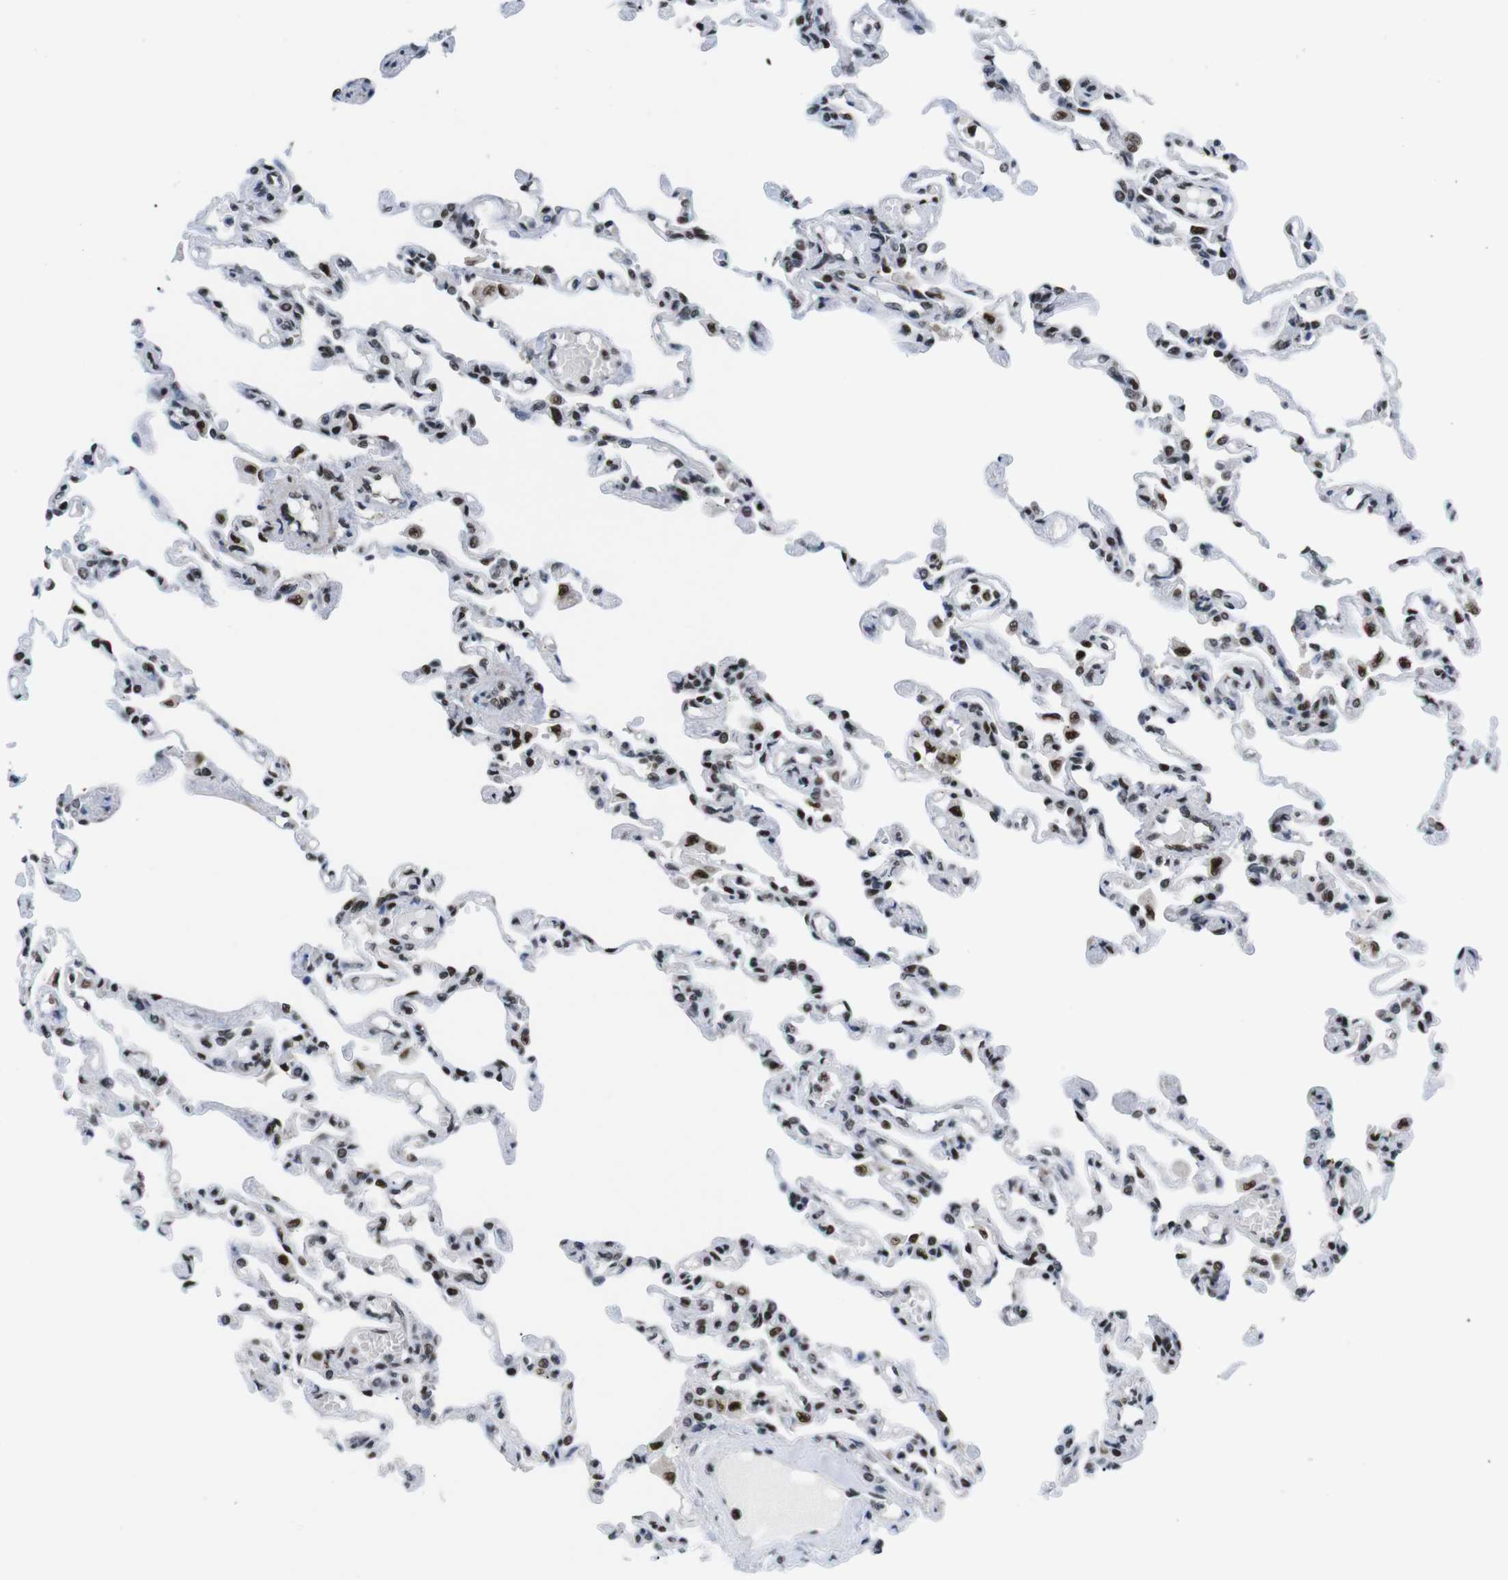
{"staining": {"intensity": "strong", "quantity": "25%-75%", "location": "nuclear"}, "tissue": "lung", "cell_type": "Alveolar cells", "image_type": "normal", "snomed": [{"axis": "morphology", "description": "Normal tissue, NOS"}, {"axis": "topography", "description": "Lung"}], "caption": "Protein expression analysis of benign lung exhibits strong nuclear positivity in approximately 25%-75% of alveolar cells. (Stains: DAB (3,3'-diaminobenzidine) in brown, nuclei in blue, Microscopy: brightfield microscopy at high magnification).", "gene": "PSME3", "patient": {"sex": "male", "age": 21}}